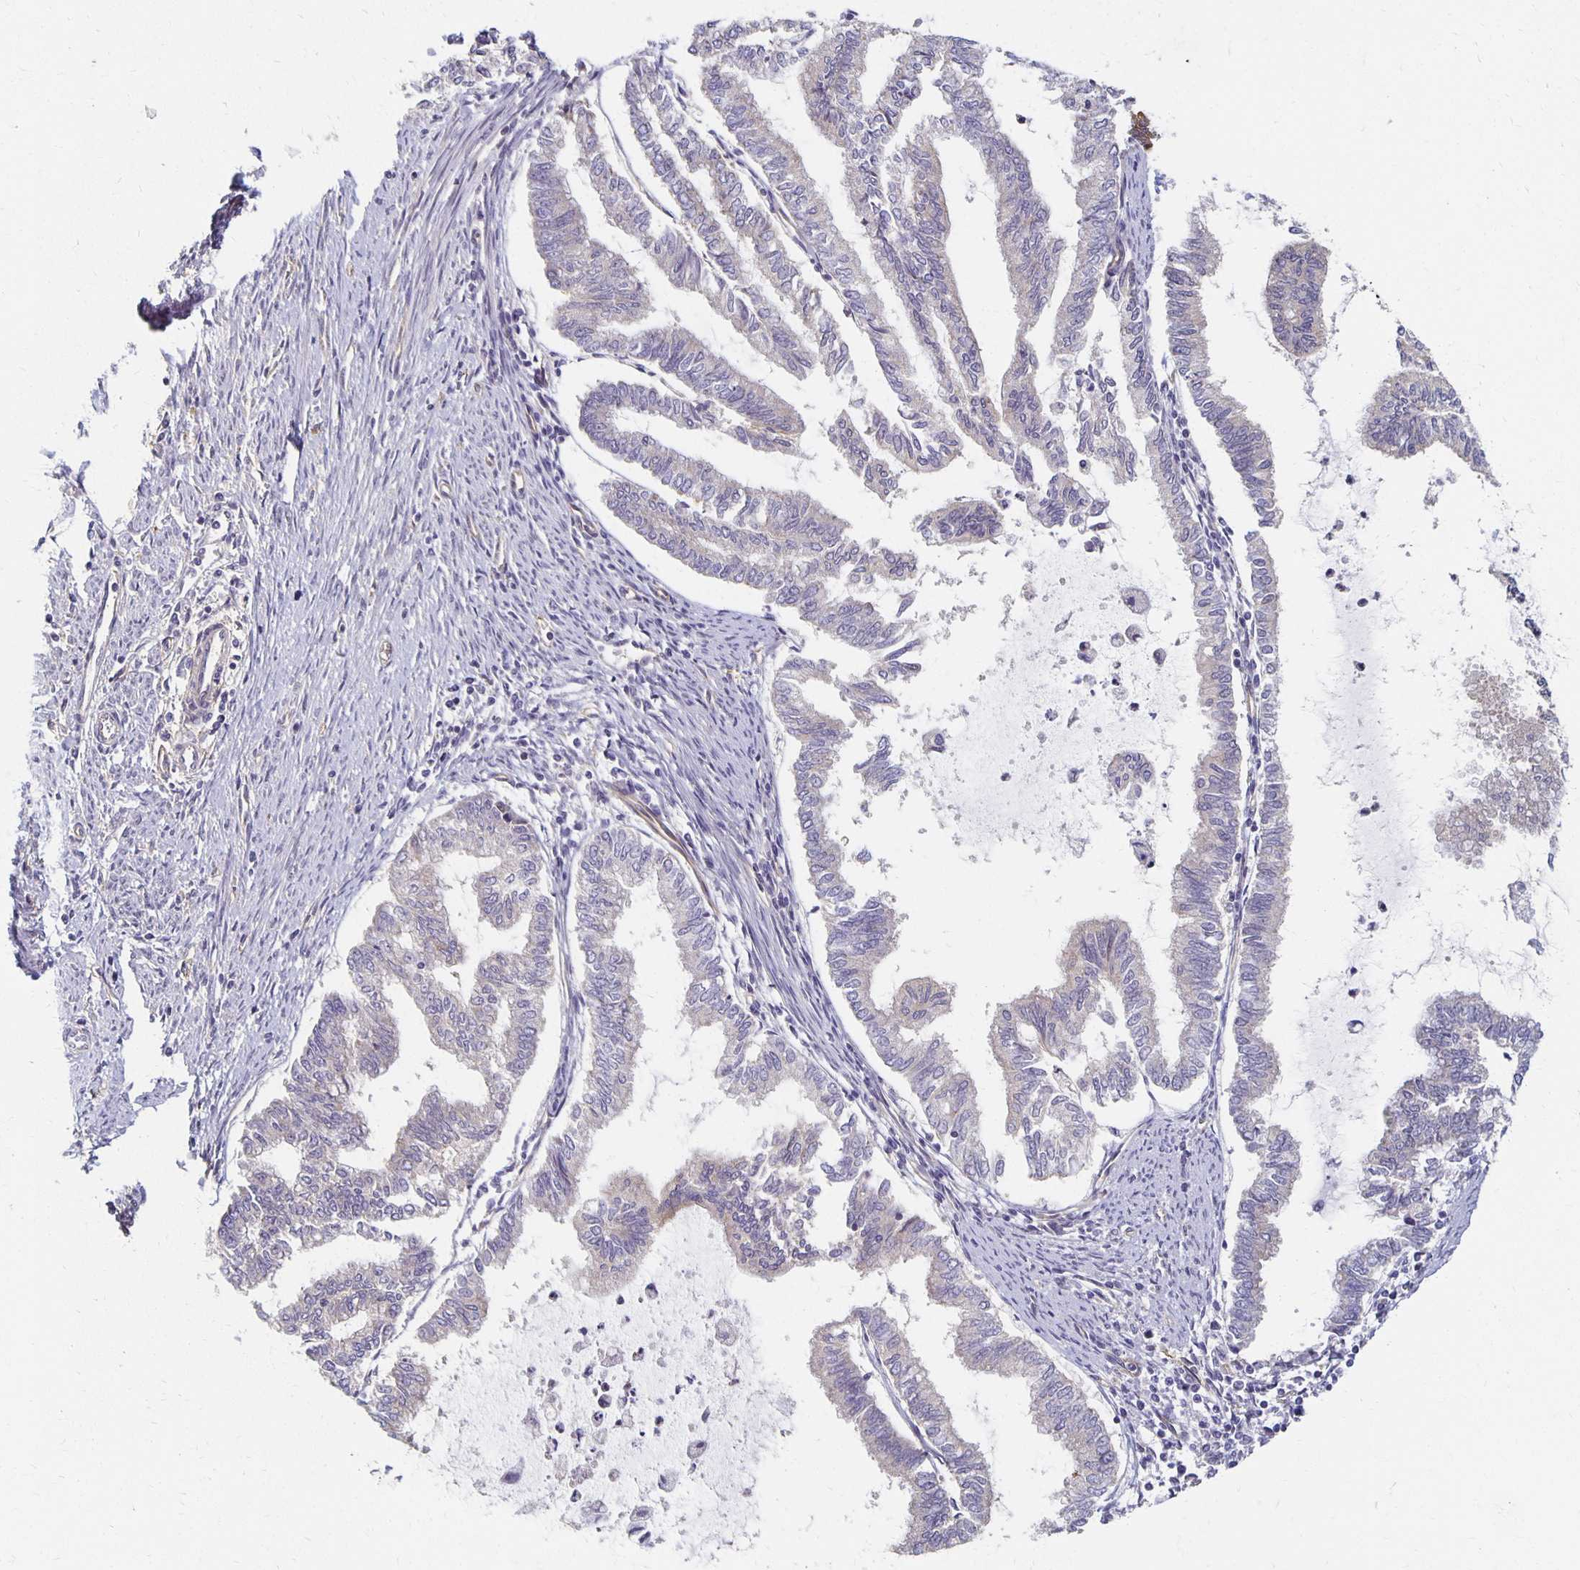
{"staining": {"intensity": "negative", "quantity": "none", "location": "none"}, "tissue": "endometrial cancer", "cell_type": "Tumor cells", "image_type": "cancer", "snomed": [{"axis": "morphology", "description": "Adenocarcinoma, NOS"}, {"axis": "topography", "description": "Endometrium"}], "caption": "This is an IHC histopathology image of human adenocarcinoma (endometrial). There is no staining in tumor cells.", "gene": "SORL1", "patient": {"sex": "female", "age": 79}}